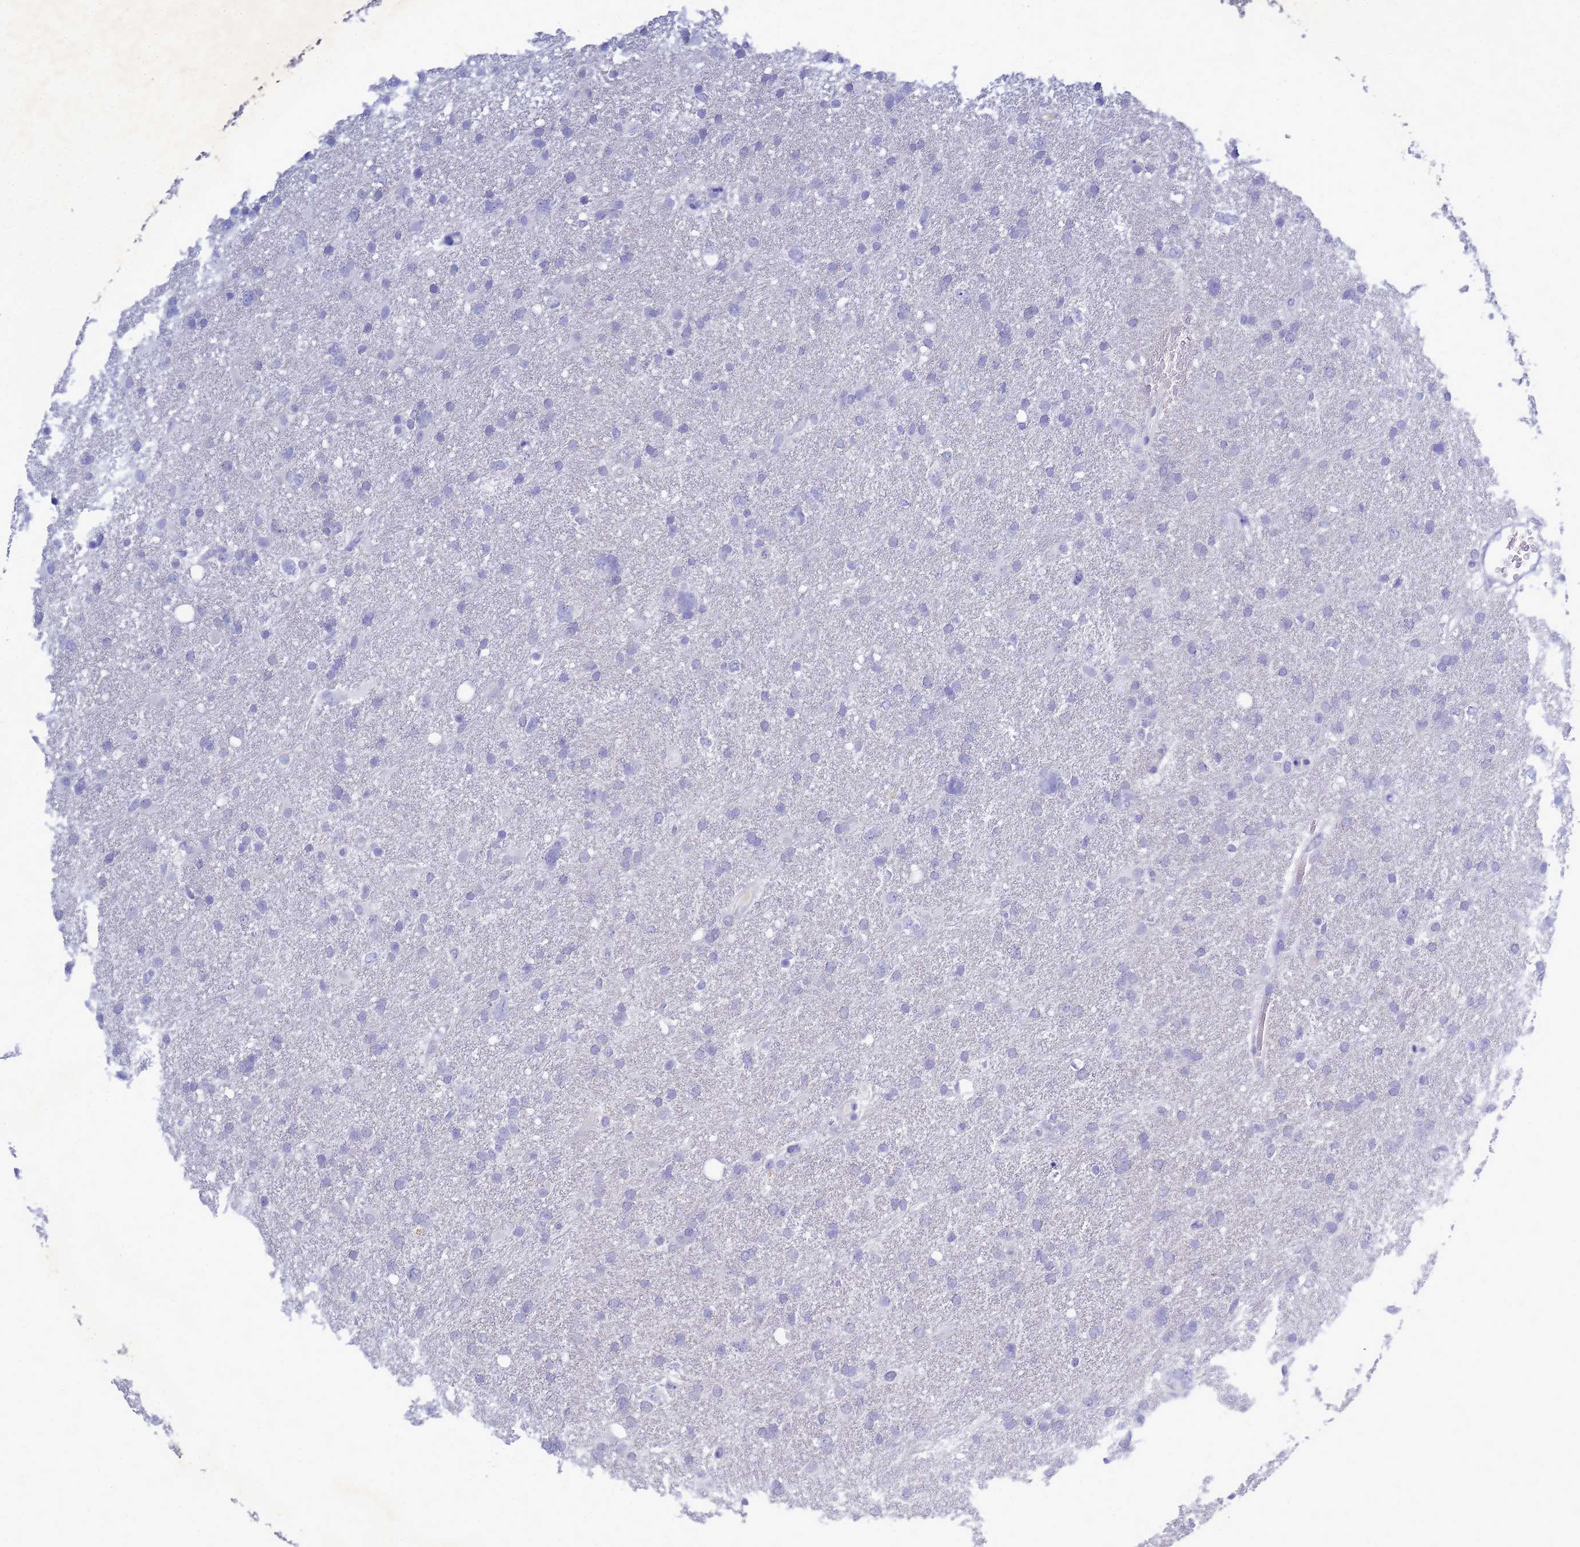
{"staining": {"intensity": "negative", "quantity": "none", "location": "none"}, "tissue": "glioma", "cell_type": "Tumor cells", "image_type": "cancer", "snomed": [{"axis": "morphology", "description": "Glioma, malignant, High grade"}, {"axis": "topography", "description": "Brain"}], "caption": "A photomicrograph of human malignant glioma (high-grade) is negative for staining in tumor cells.", "gene": "B3GNT8", "patient": {"sex": "male", "age": 61}}